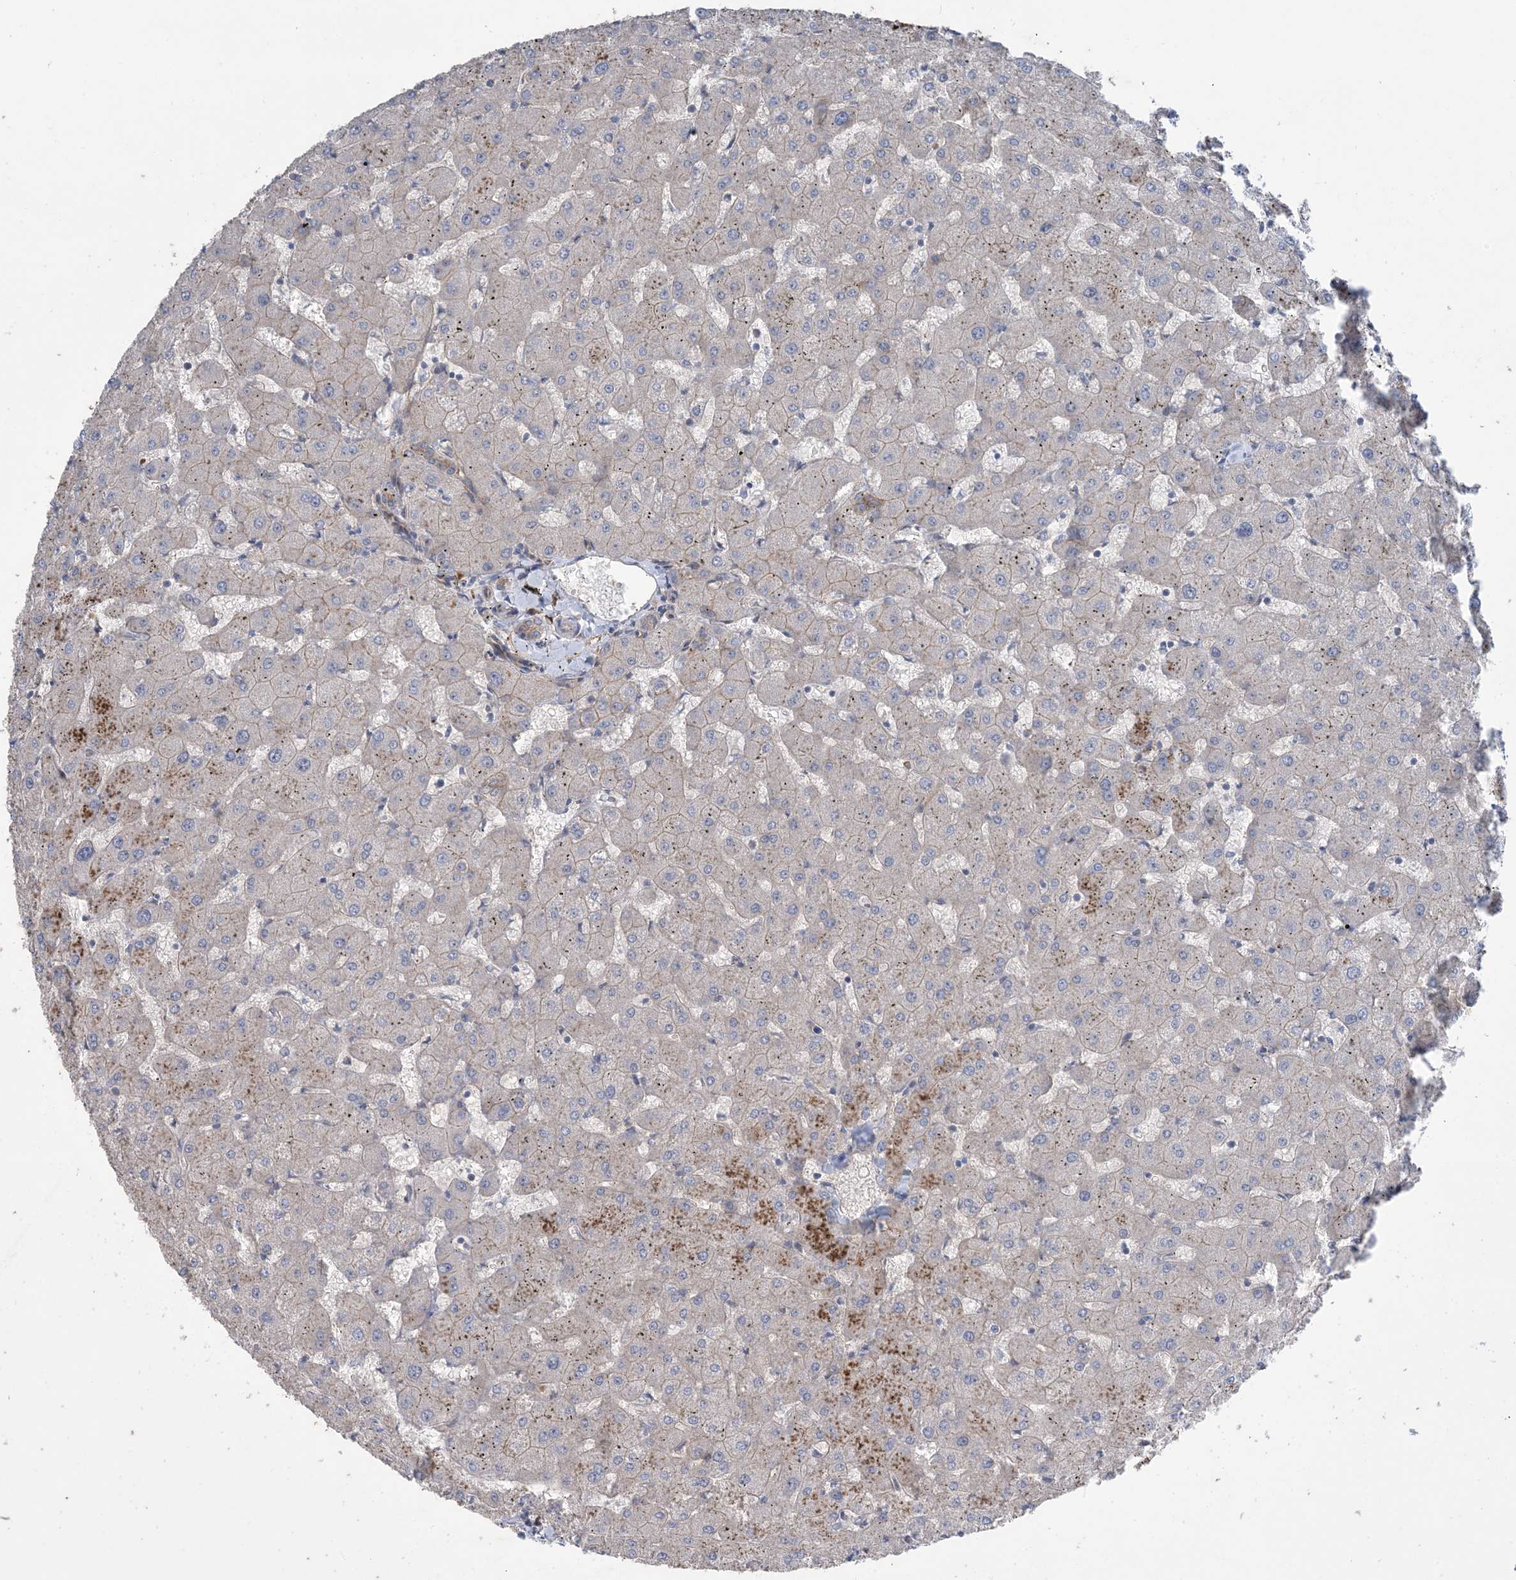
{"staining": {"intensity": "moderate", "quantity": "<25%", "location": "cytoplasmic/membranous"}, "tissue": "liver", "cell_type": "Cholangiocytes", "image_type": "normal", "snomed": [{"axis": "morphology", "description": "Normal tissue, NOS"}, {"axis": "topography", "description": "Liver"}], "caption": "About <25% of cholangiocytes in unremarkable liver show moderate cytoplasmic/membranous protein staining as visualized by brown immunohistochemical staining.", "gene": "AOC1", "patient": {"sex": "female", "age": 63}}